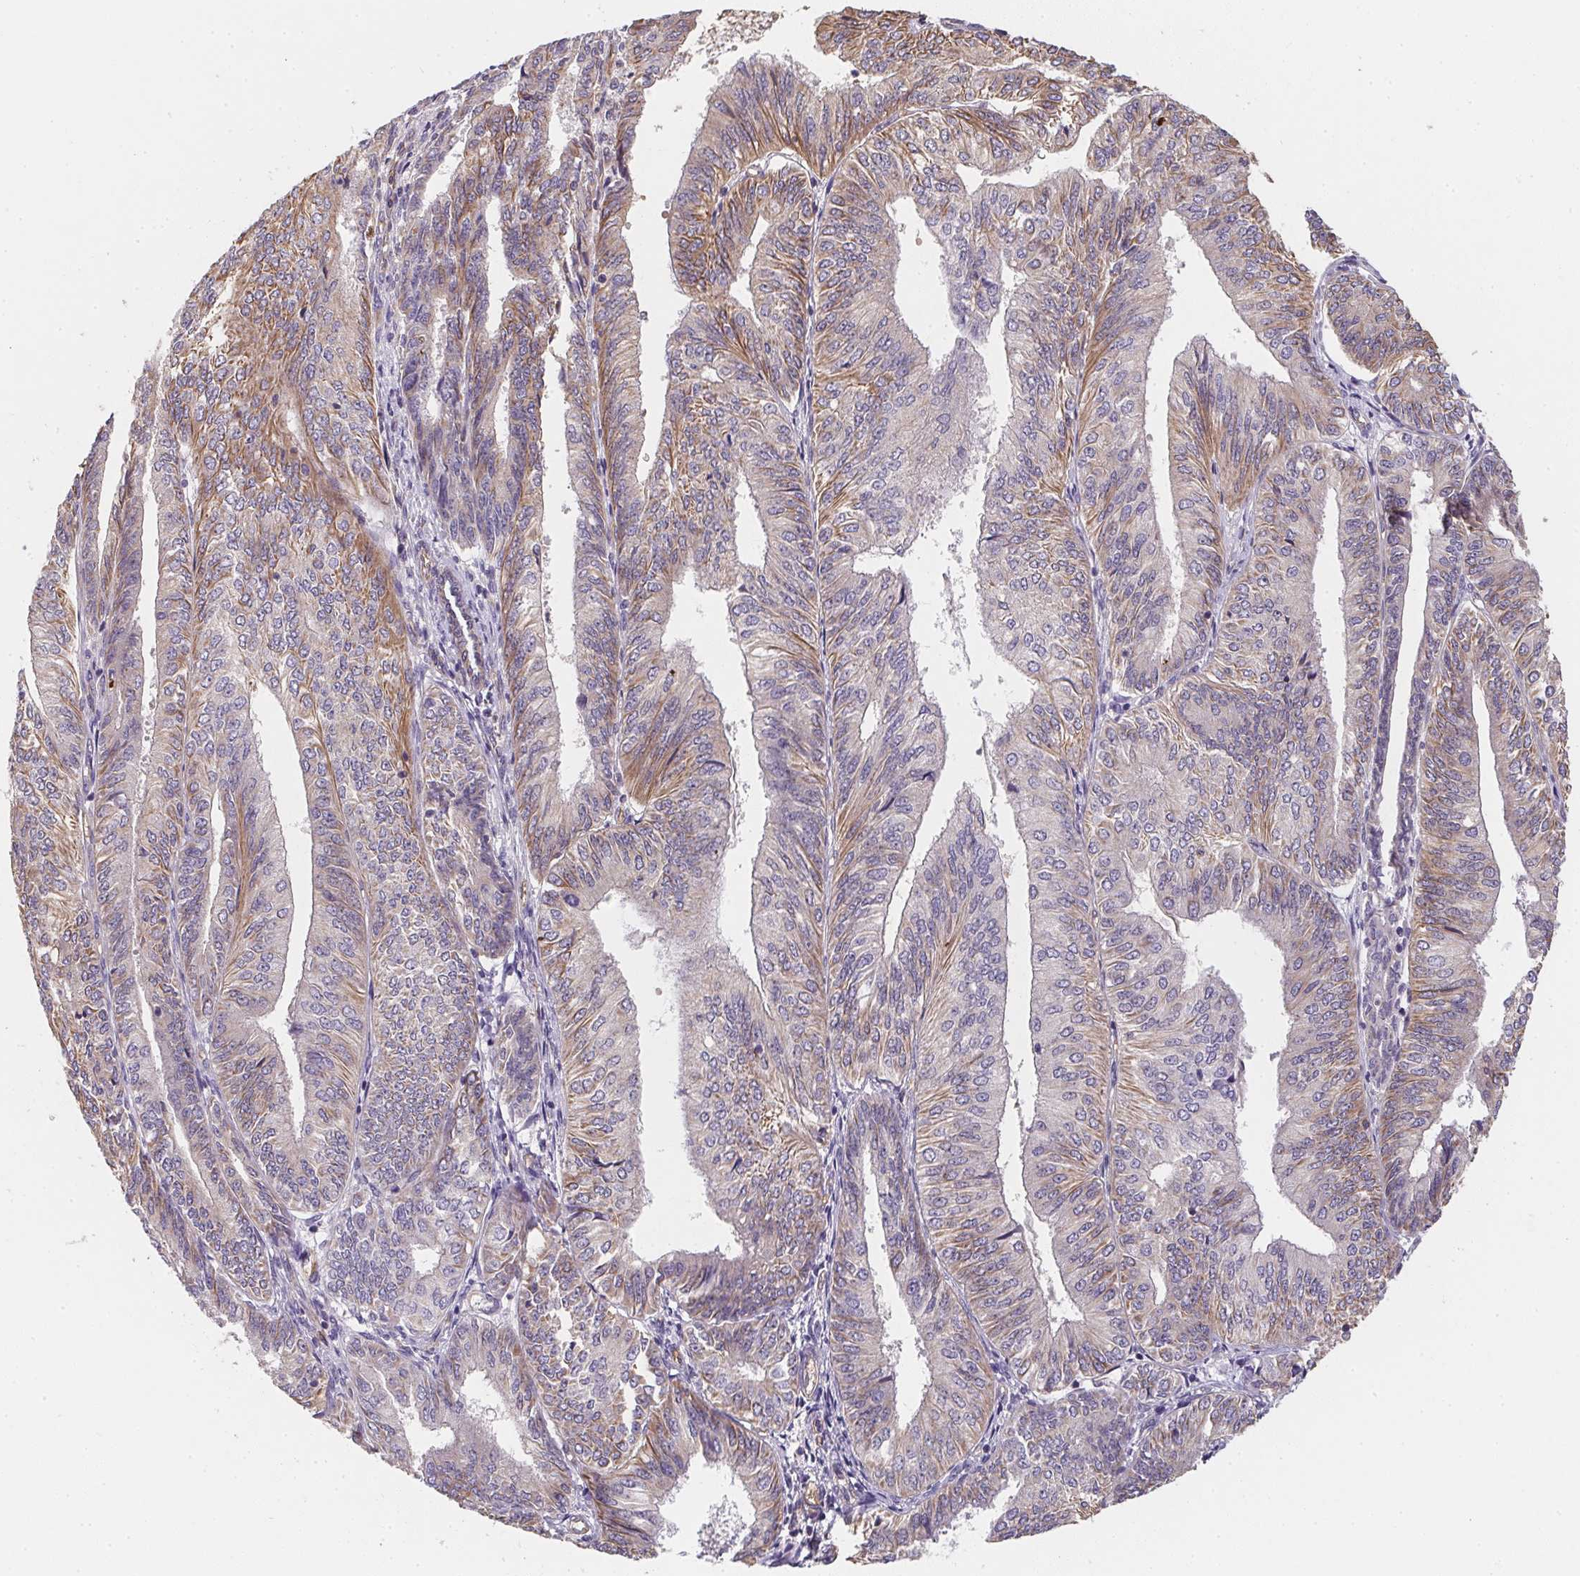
{"staining": {"intensity": "moderate", "quantity": "<25%", "location": "cytoplasmic/membranous"}, "tissue": "endometrial cancer", "cell_type": "Tumor cells", "image_type": "cancer", "snomed": [{"axis": "morphology", "description": "Adenocarcinoma, NOS"}, {"axis": "topography", "description": "Endometrium"}], "caption": "Human endometrial cancer (adenocarcinoma) stained with a brown dye reveals moderate cytoplasmic/membranous positive positivity in approximately <25% of tumor cells.", "gene": "TBKBP1", "patient": {"sex": "female", "age": 58}}